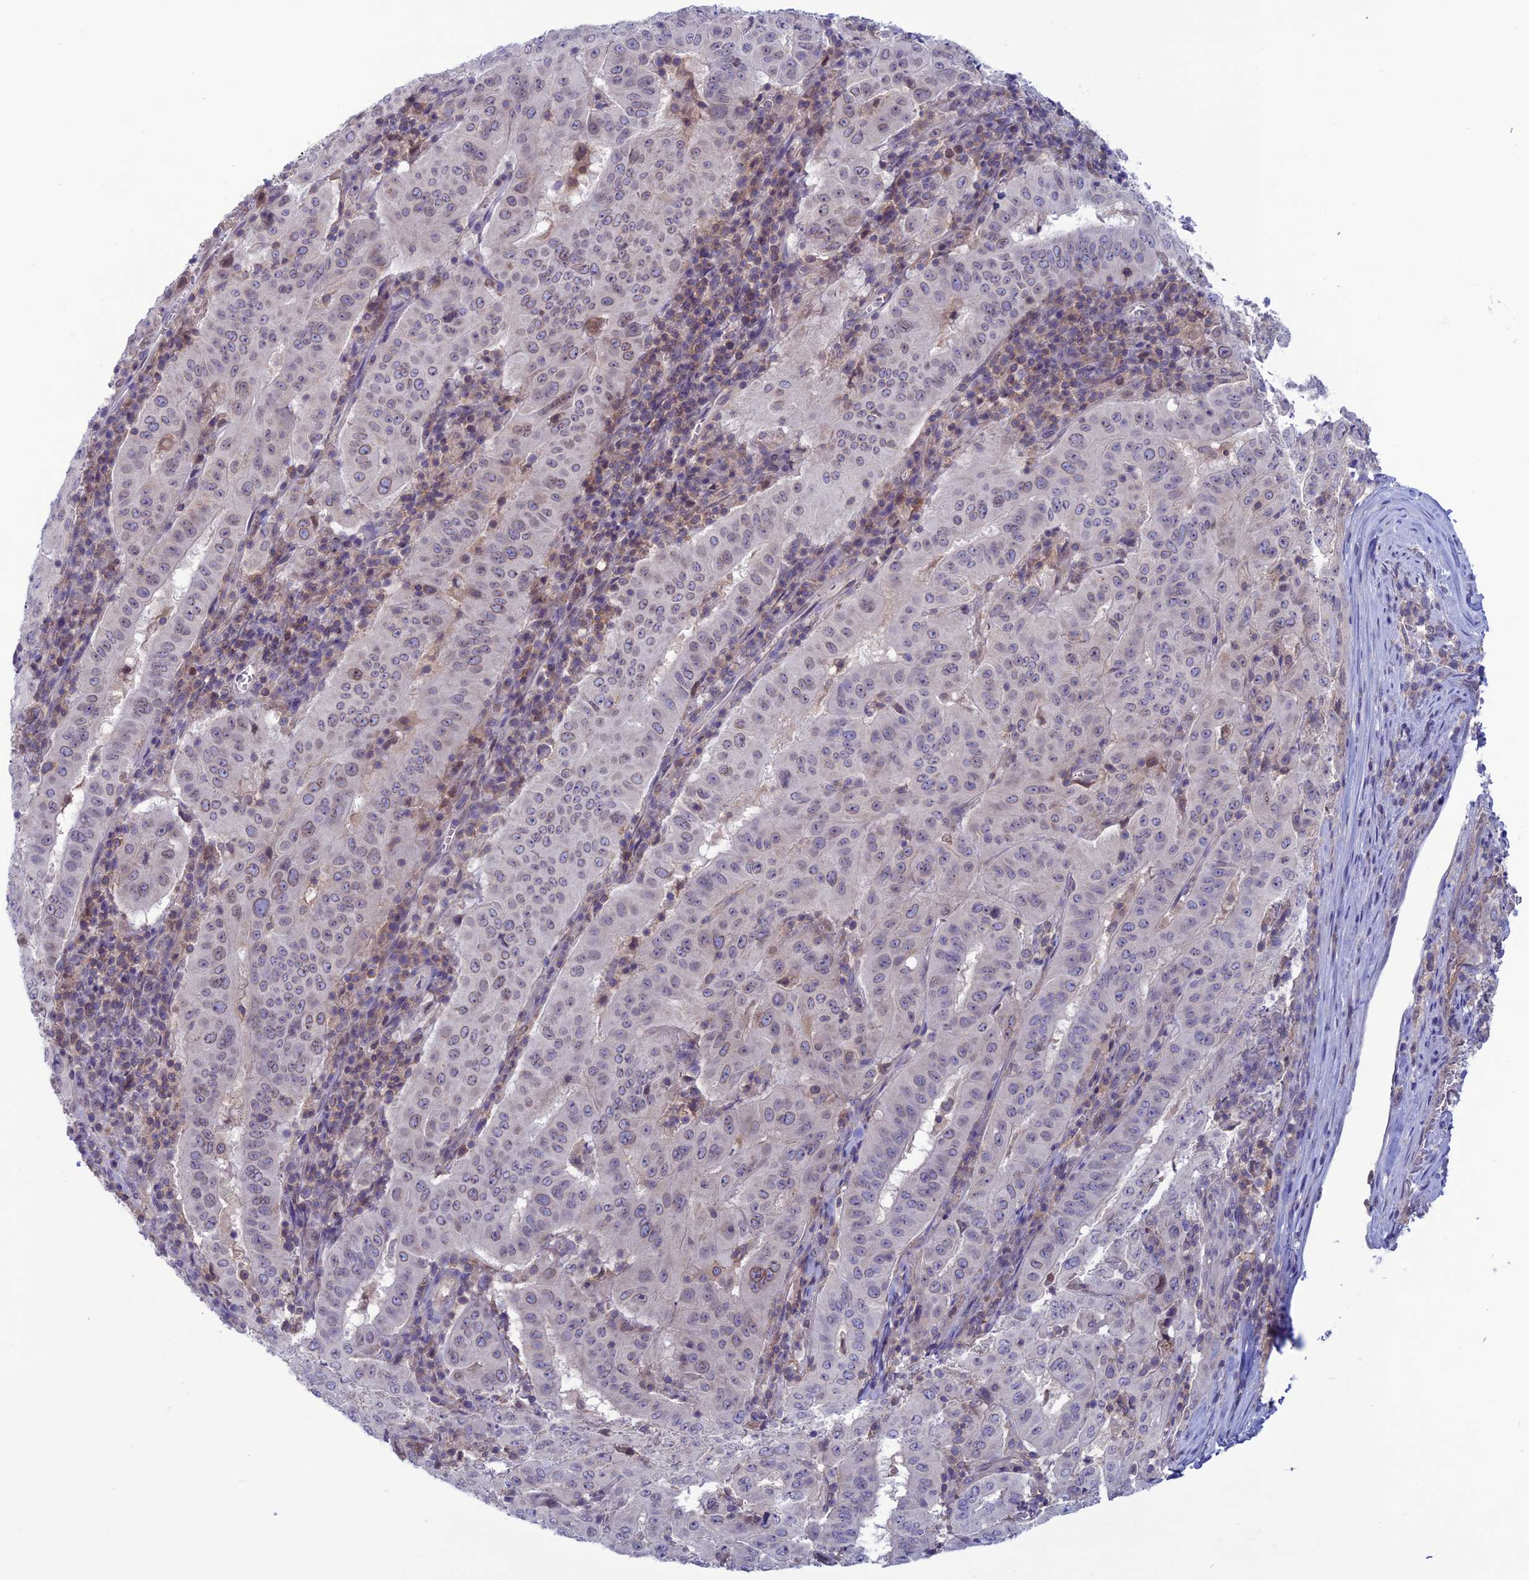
{"staining": {"intensity": "weak", "quantity": "25%-75%", "location": "cytoplasmic/membranous,nuclear"}, "tissue": "pancreatic cancer", "cell_type": "Tumor cells", "image_type": "cancer", "snomed": [{"axis": "morphology", "description": "Adenocarcinoma, NOS"}, {"axis": "topography", "description": "Pancreas"}], "caption": "Weak cytoplasmic/membranous and nuclear expression for a protein is identified in approximately 25%-75% of tumor cells of pancreatic adenocarcinoma using immunohistochemistry.", "gene": "WDR46", "patient": {"sex": "male", "age": 63}}